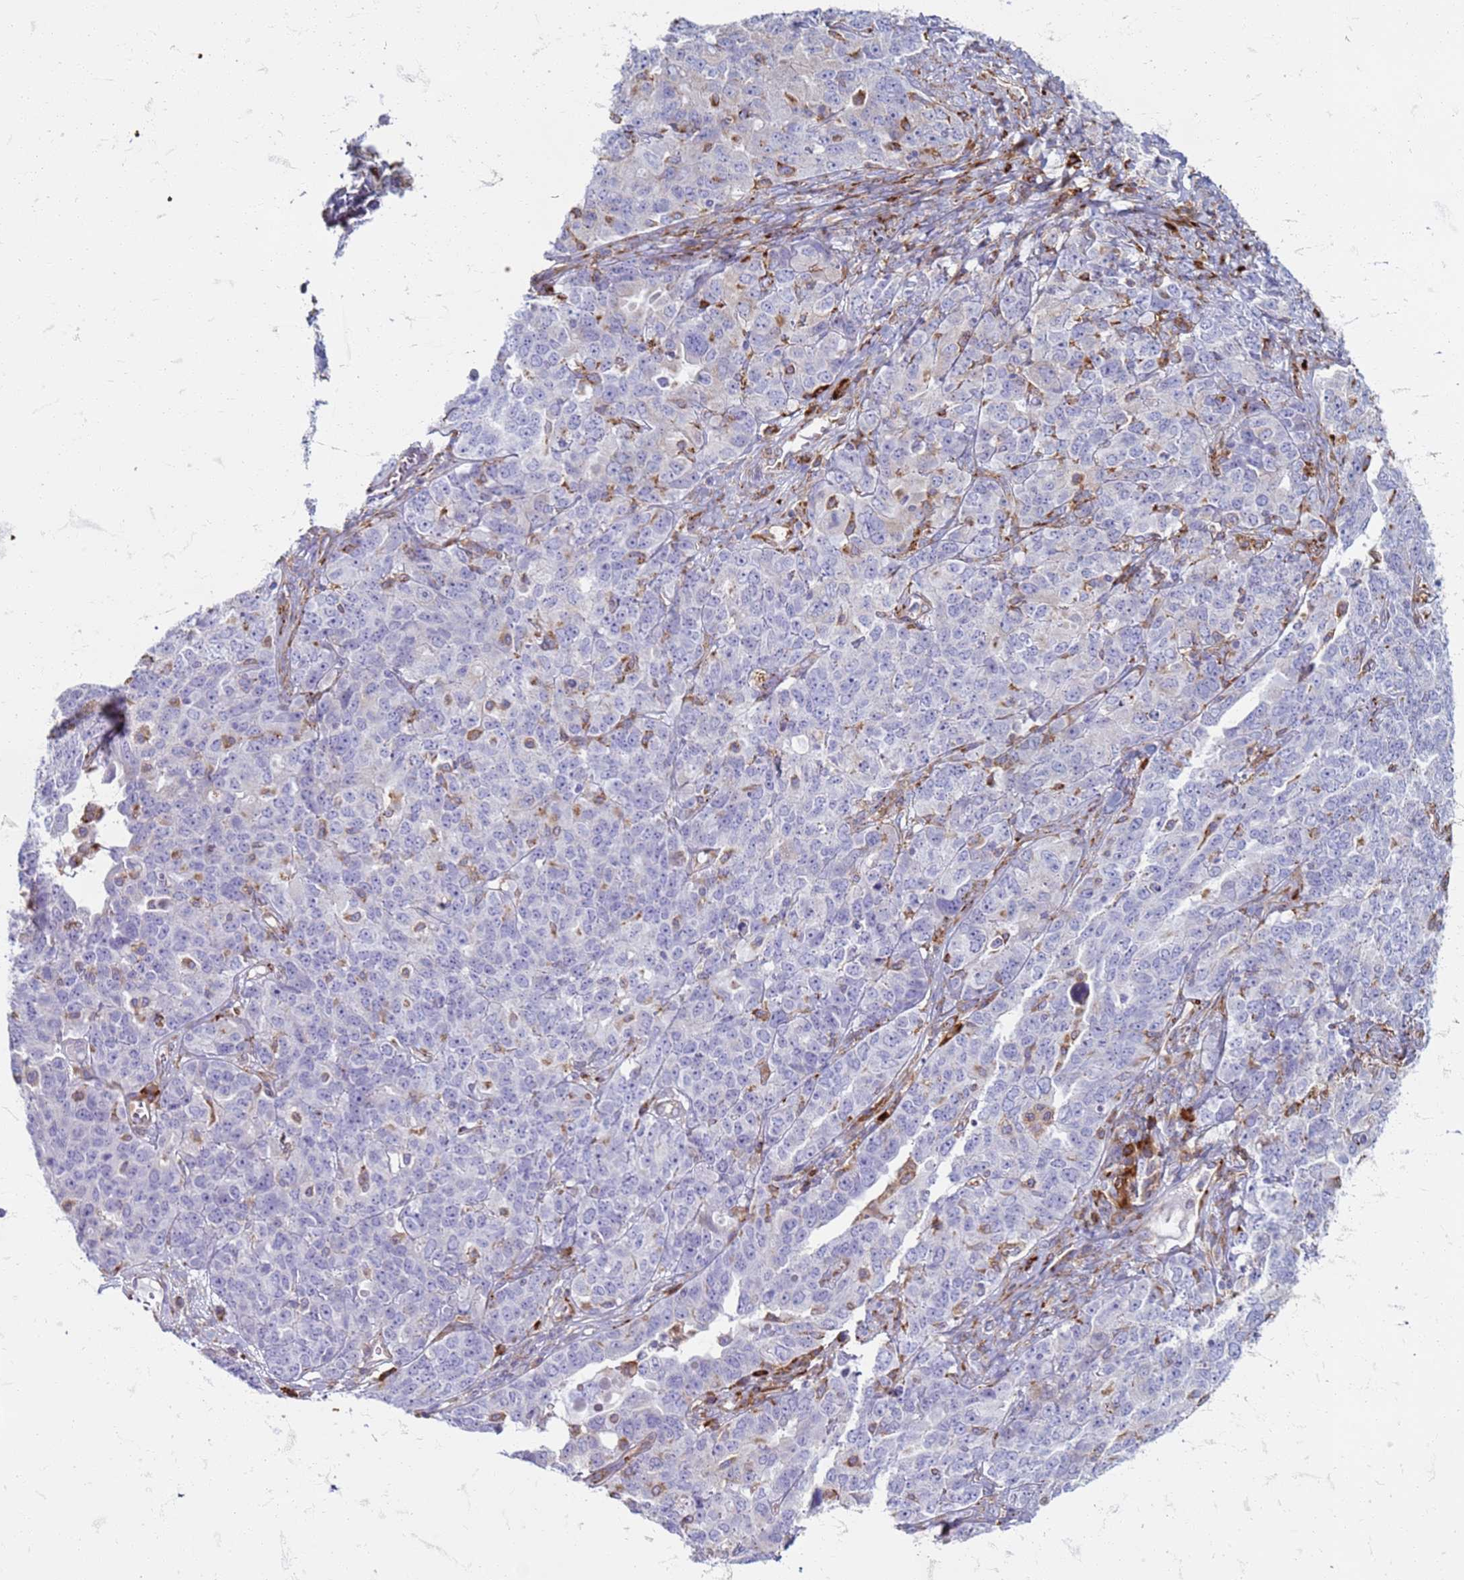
{"staining": {"intensity": "negative", "quantity": "none", "location": "none"}, "tissue": "ovarian cancer", "cell_type": "Tumor cells", "image_type": "cancer", "snomed": [{"axis": "morphology", "description": "Carcinoma, endometroid"}, {"axis": "topography", "description": "Ovary"}], "caption": "IHC of ovarian endometroid carcinoma reveals no staining in tumor cells. Nuclei are stained in blue.", "gene": "PDK3", "patient": {"sex": "female", "age": 62}}